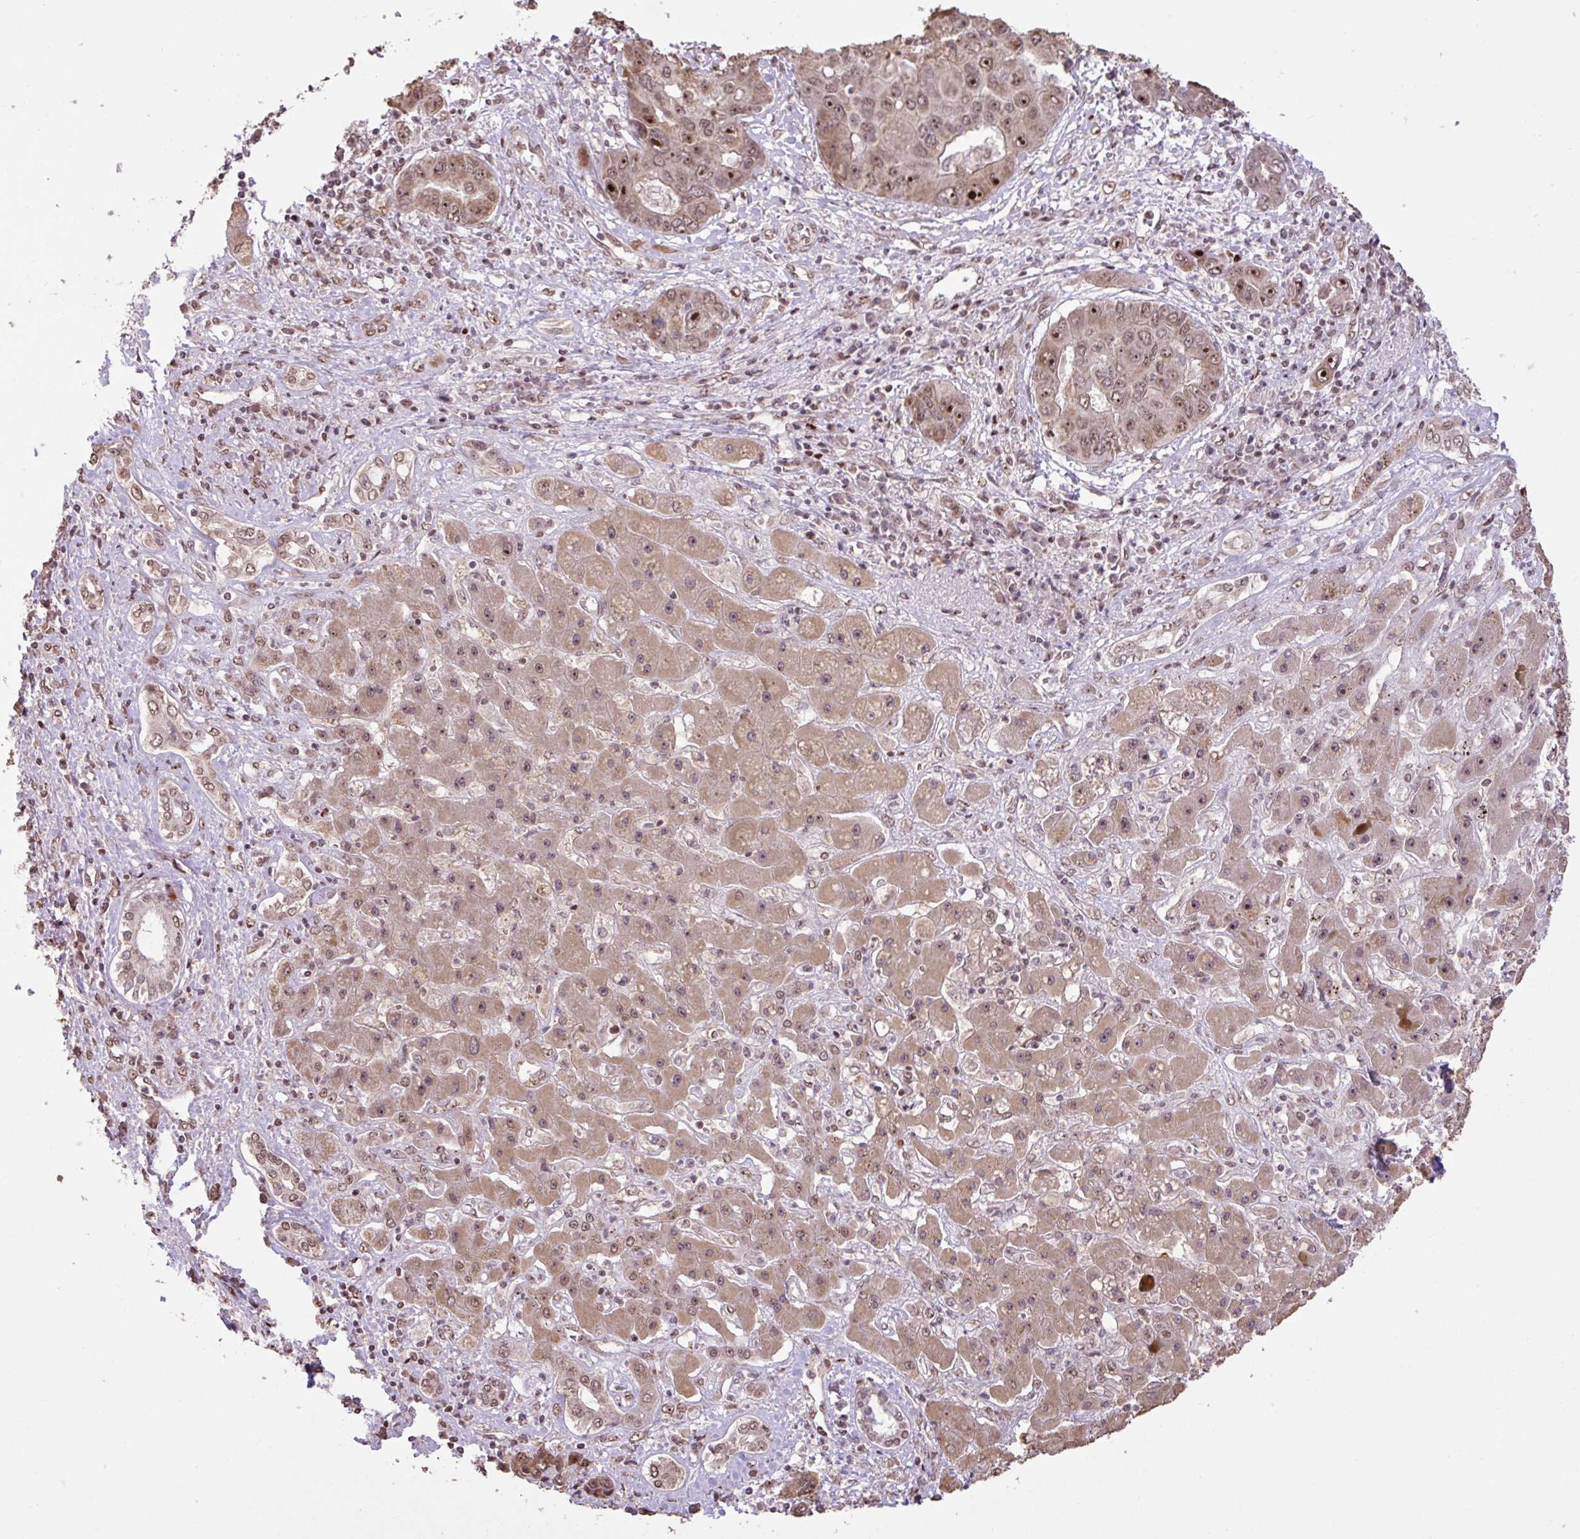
{"staining": {"intensity": "moderate", "quantity": ">75%", "location": "nuclear"}, "tissue": "liver cancer", "cell_type": "Tumor cells", "image_type": "cancer", "snomed": [{"axis": "morphology", "description": "Cholangiocarcinoma"}, {"axis": "topography", "description": "Liver"}], "caption": "Liver cancer (cholangiocarcinoma) stained with a brown dye exhibits moderate nuclear positive positivity in about >75% of tumor cells.", "gene": "ZNF709", "patient": {"sex": "male", "age": 67}}